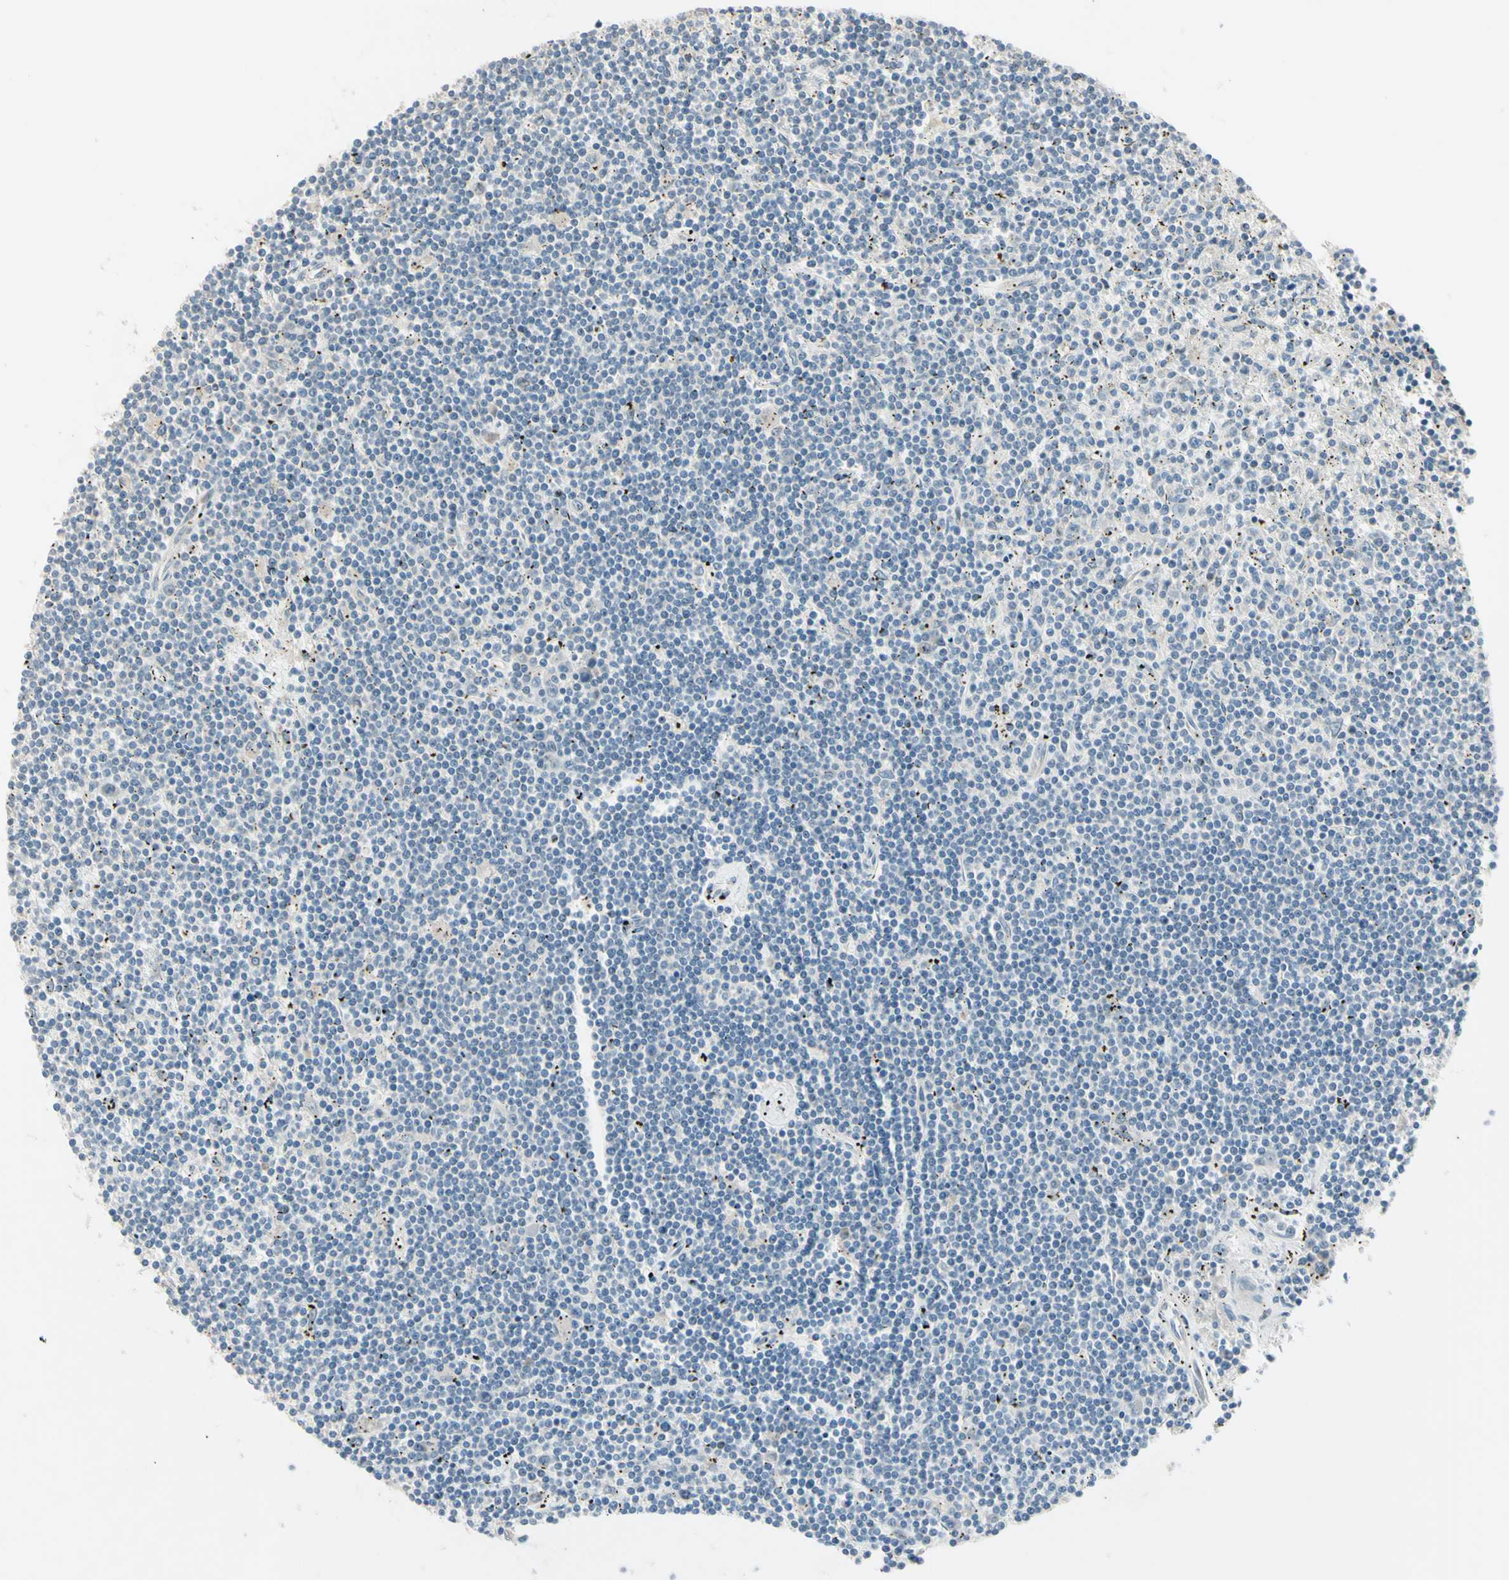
{"staining": {"intensity": "negative", "quantity": "none", "location": "none"}, "tissue": "lymphoma", "cell_type": "Tumor cells", "image_type": "cancer", "snomed": [{"axis": "morphology", "description": "Malignant lymphoma, non-Hodgkin's type, Low grade"}, {"axis": "topography", "description": "Spleen"}], "caption": "Tumor cells show no significant staining in lymphoma.", "gene": "NDFIP1", "patient": {"sex": "male", "age": 76}}